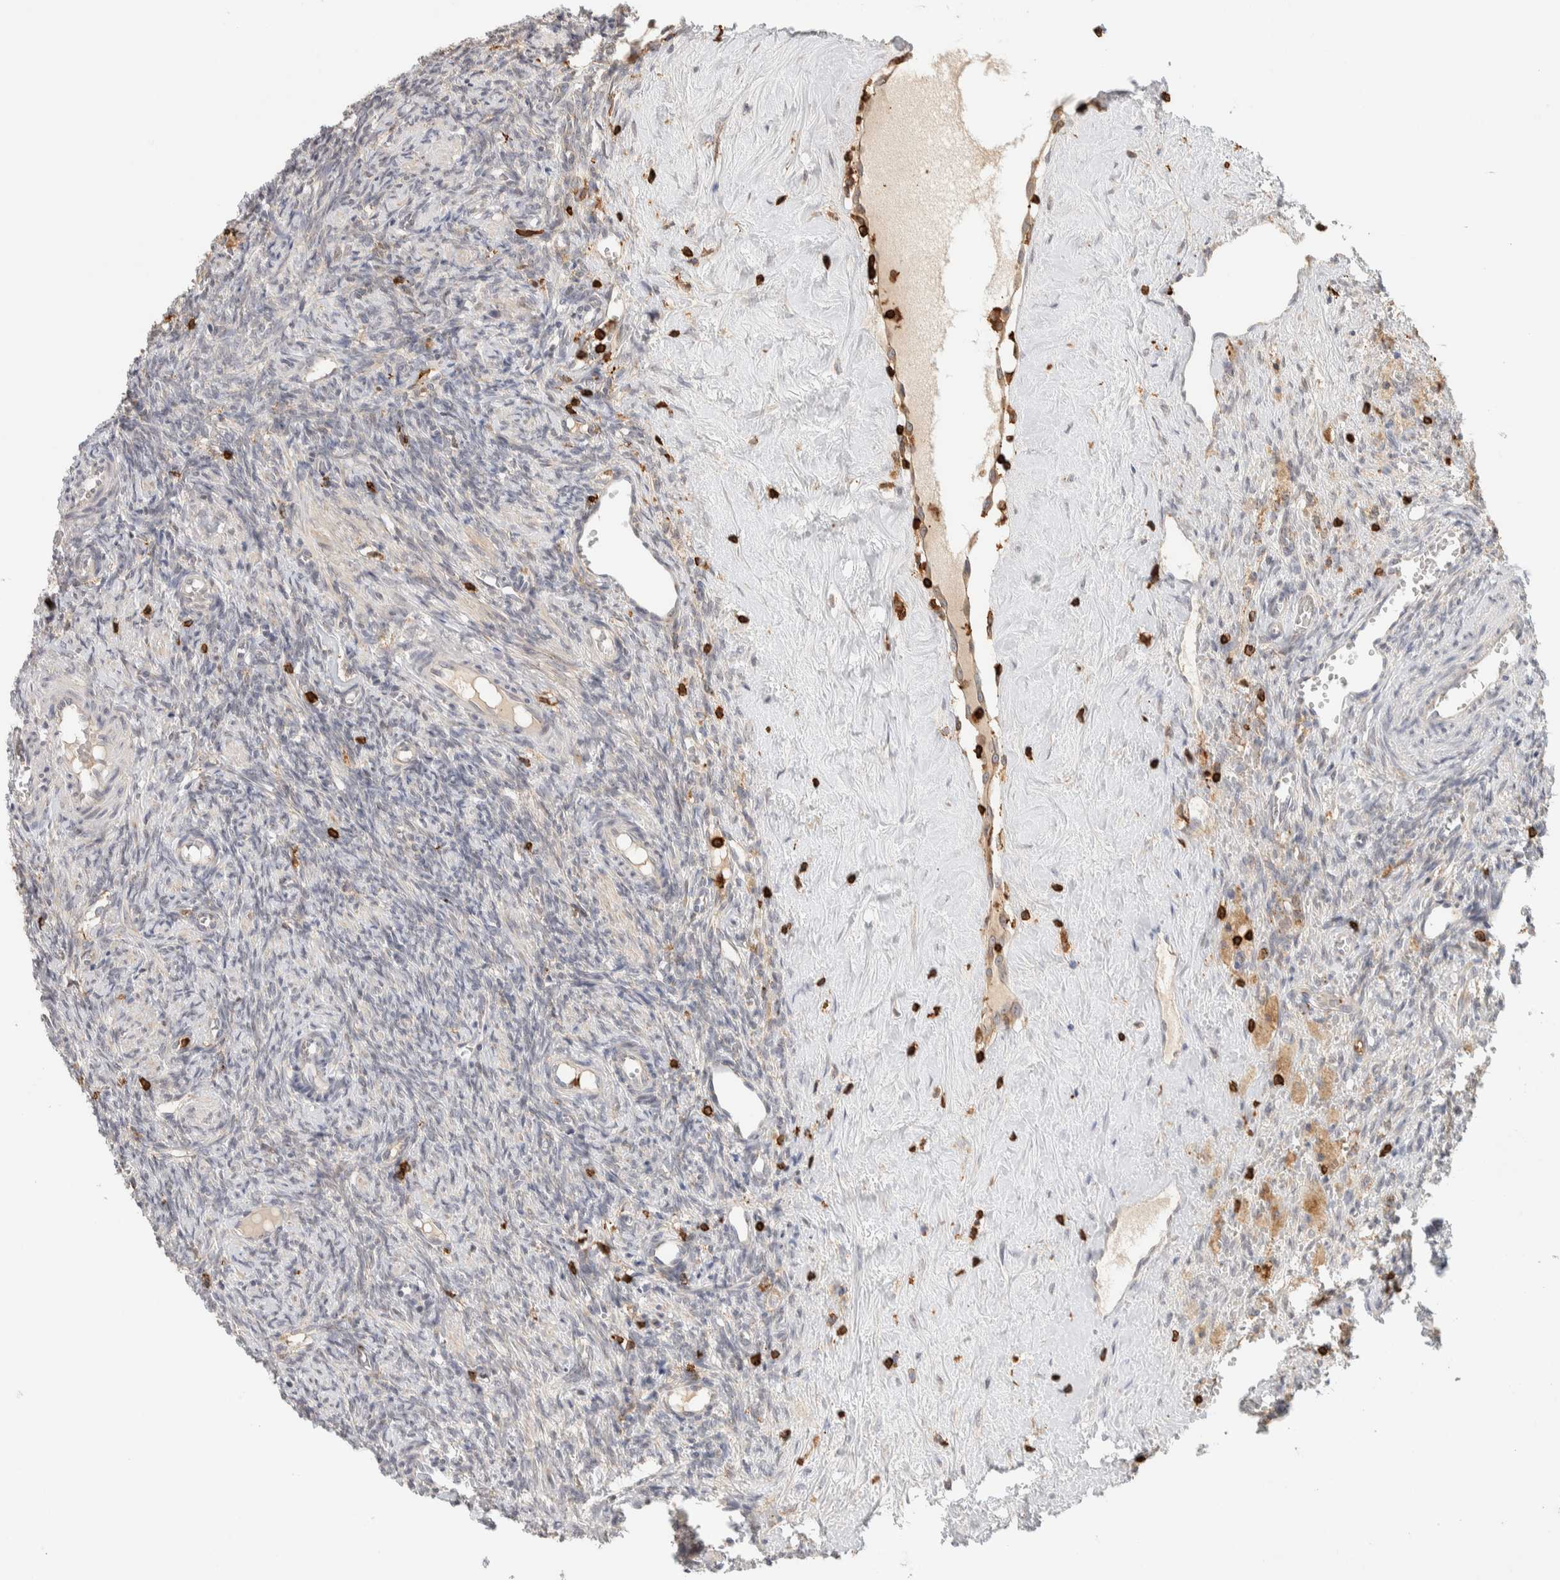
{"staining": {"intensity": "weak", "quantity": "<25%", "location": "cytoplasmic/membranous"}, "tissue": "ovary", "cell_type": "Ovarian stroma cells", "image_type": "normal", "snomed": [{"axis": "morphology", "description": "Normal tissue, NOS"}, {"axis": "topography", "description": "Ovary"}], "caption": "This micrograph is of unremarkable ovary stained with immunohistochemistry (IHC) to label a protein in brown with the nuclei are counter-stained blue. There is no positivity in ovarian stroma cells. (Brightfield microscopy of DAB (3,3'-diaminobenzidine) immunohistochemistry (IHC) at high magnification).", "gene": "RUNDC1", "patient": {"sex": "female", "age": 41}}